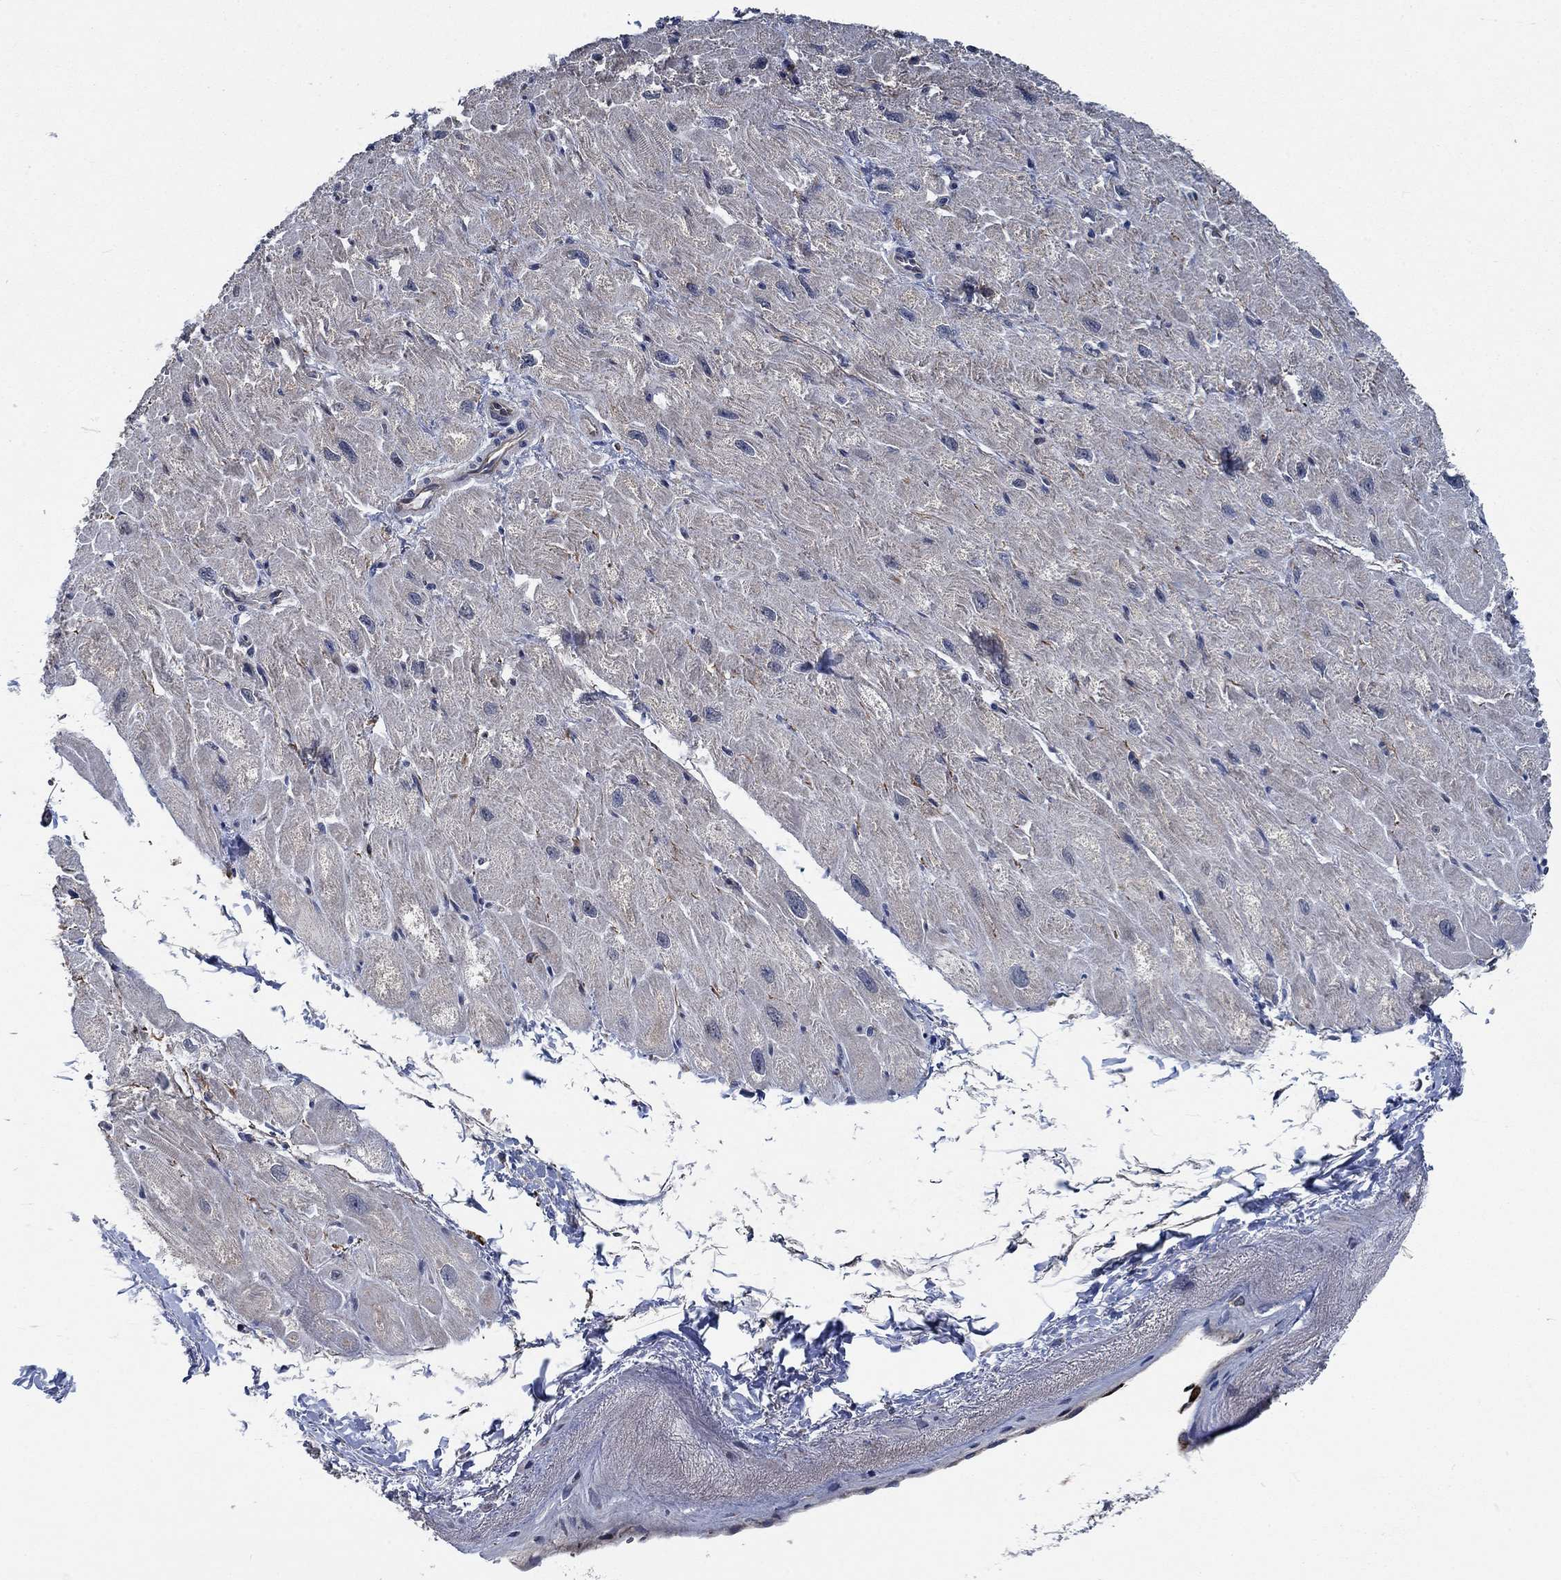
{"staining": {"intensity": "negative", "quantity": "none", "location": "none"}, "tissue": "heart muscle", "cell_type": "Cardiomyocytes", "image_type": "normal", "snomed": [{"axis": "morphology", "description": "Normal tissue, NOS"}, {"axis": "topography", "description": "Heart"}], "caption": "A micrograph of human heart muscle is negative for staining in cardiomyocytes. (DAB (3,3'-diaminobenzidine) immunohistochemistry (IHC) visualized using brightfield microscopy, high magnification).", "gene": "STXBP6", "patient": {"sex": "male", "age": 66}}